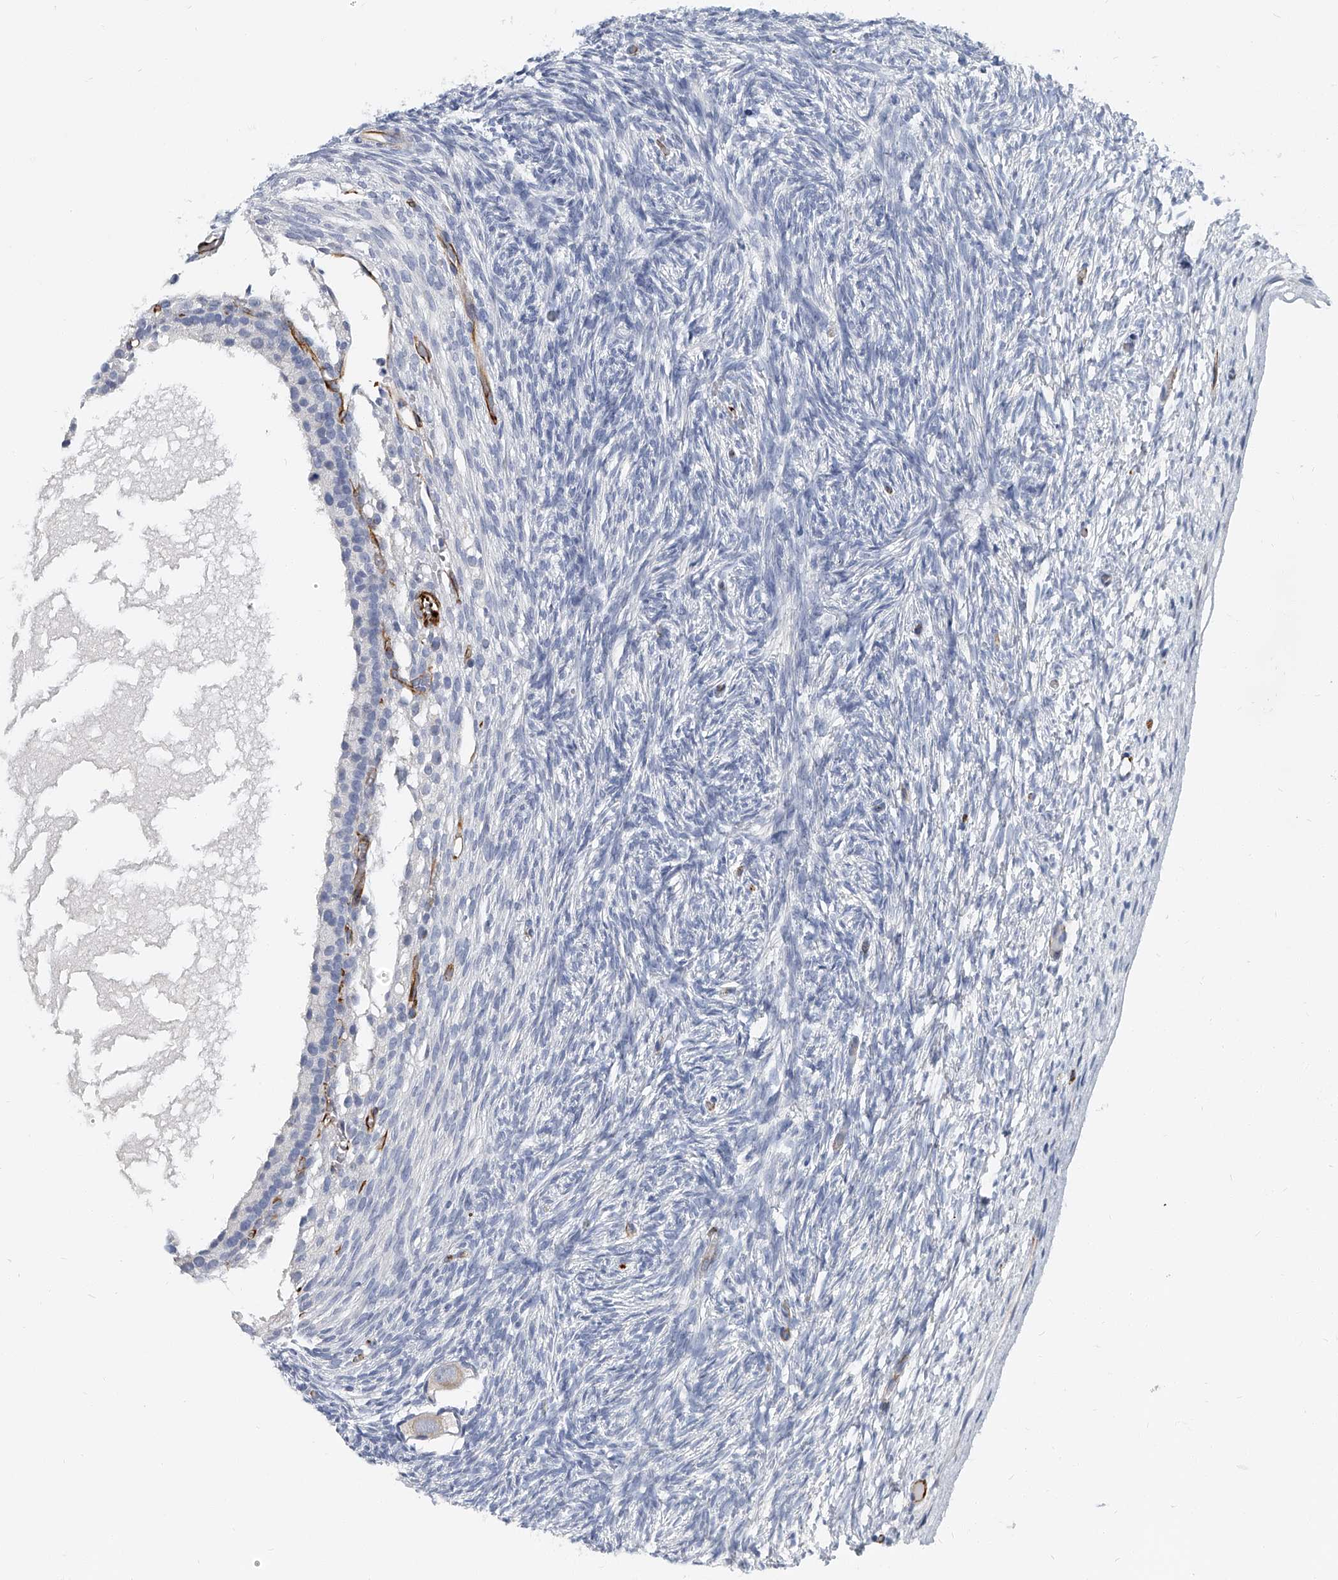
{"staining": {"intensity": "negative", "quantity": "none", "location": "none"}, "tissue": "ovary", "cell_type": "Follicle cells", "image_type": "normal", "snomed": [{"axis": "morphology", "description": "Normal tissue, NOS"}, {"axis": "topography", "description": "Ovary"}], "caption": "Ovary stained for a protein using immunohistochemistry displays no expression follicle cells.", "gene": "KIRREL1", "patient": {"sex": "female", "age": 34}}